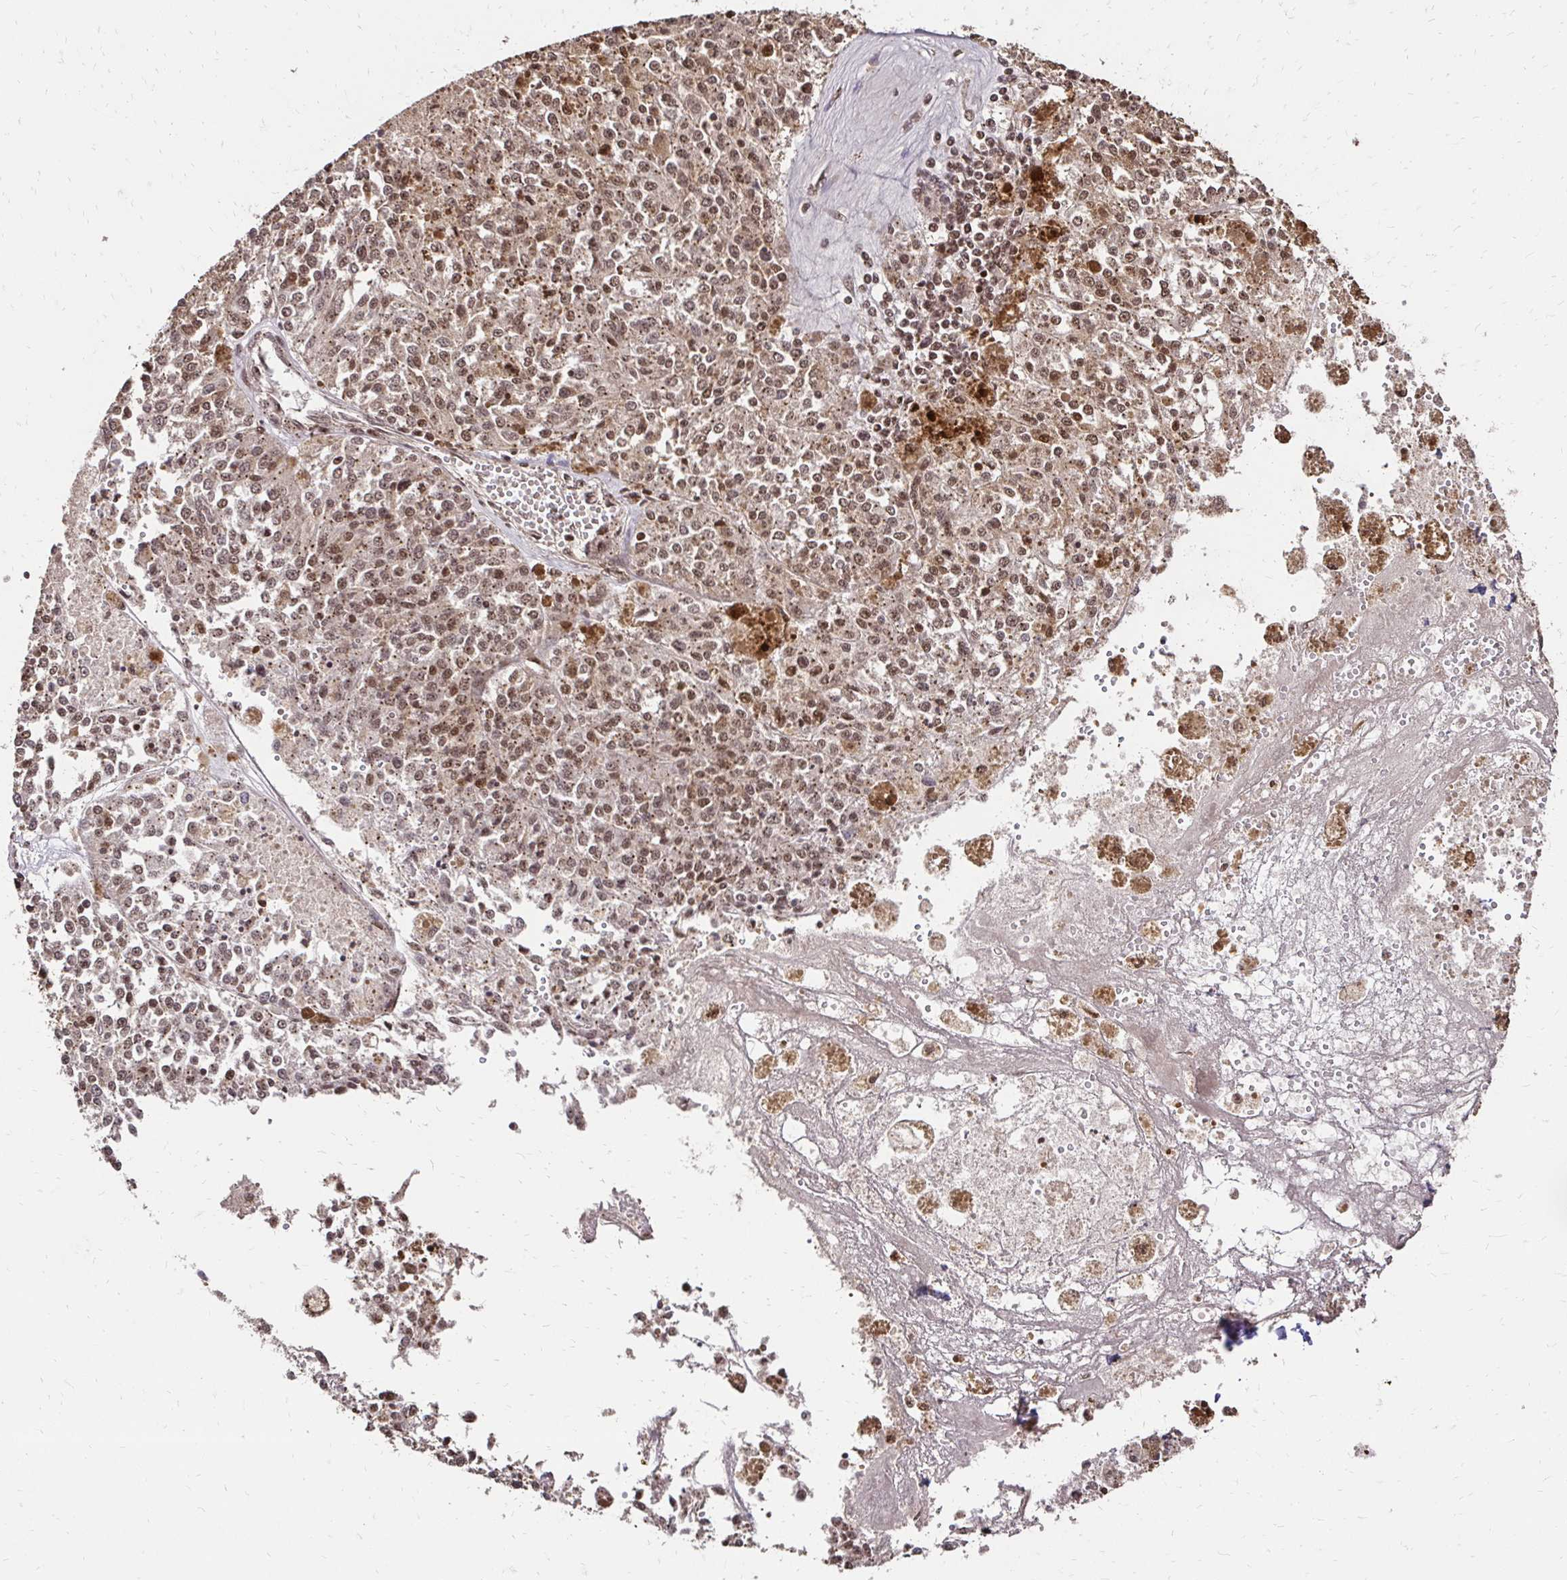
{"staining": {"intensity": "moderate", "quantity": ">75%", "location": "cytoplasmic/membranous,nuclear"}, "tissue": "melanoma", "cell_type": "Tumor cells", "image_type": "cancer", "snomed": [{"axis": "morphology", "description": "Malignant melanoma, Metastatic site"}, {"axis": "topography", "description": "Lymph node"}], "caption": "Immunohistochemical staining of human malignant melanoma (metastatic site) shows moderate cytoplasmic/membranous and nuclear protein expression in about >75% of tumor cells. The staining was performed using DAB, with brown indicating positive protein expression. Nuclei are stained blue with hematoxylin.", "gene": "GLYR1", "patient": {"sex": "female", "age": 64}}